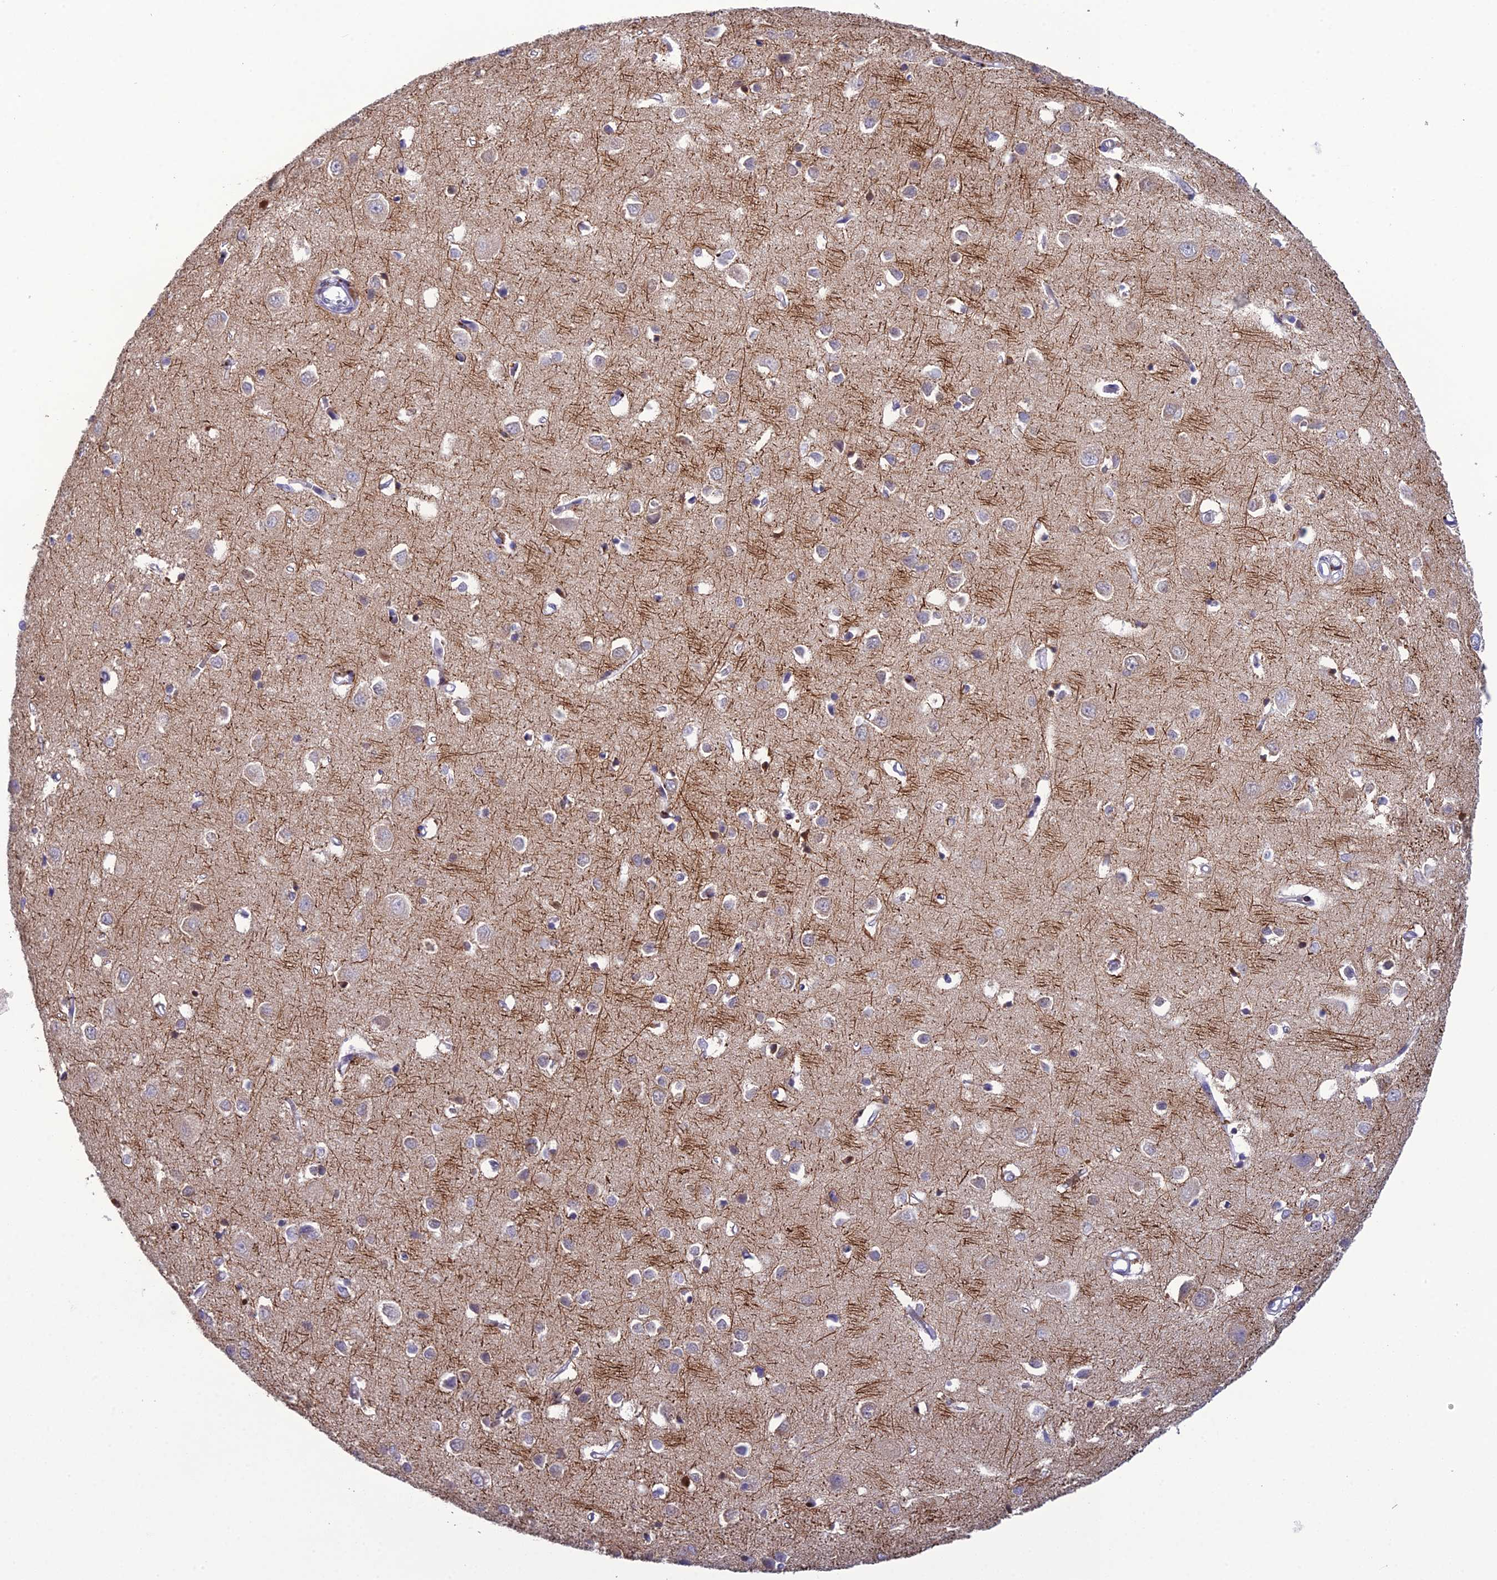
{"staining": {"intensity": "negative", "quantity": "none", "location": "none"}, "tissue": "cerebral cortex", "cell_type": "Endothelial cells", "image_type": "normal", "snomed": [{"axis": "morphology", "description": "Normal tissue, NOS"}, {"axis": "topography", "description": "Cerebral cortex"}], "caption": "Immunohistochemistry (IHC) photomicrograph of normal cerebral cortex: human cerebral cortex stained with DAB demonstrates no significant protein staining in endothelial cells.", "gene": "TMEM134", "patient": {"sex": "female", "age": 64}}